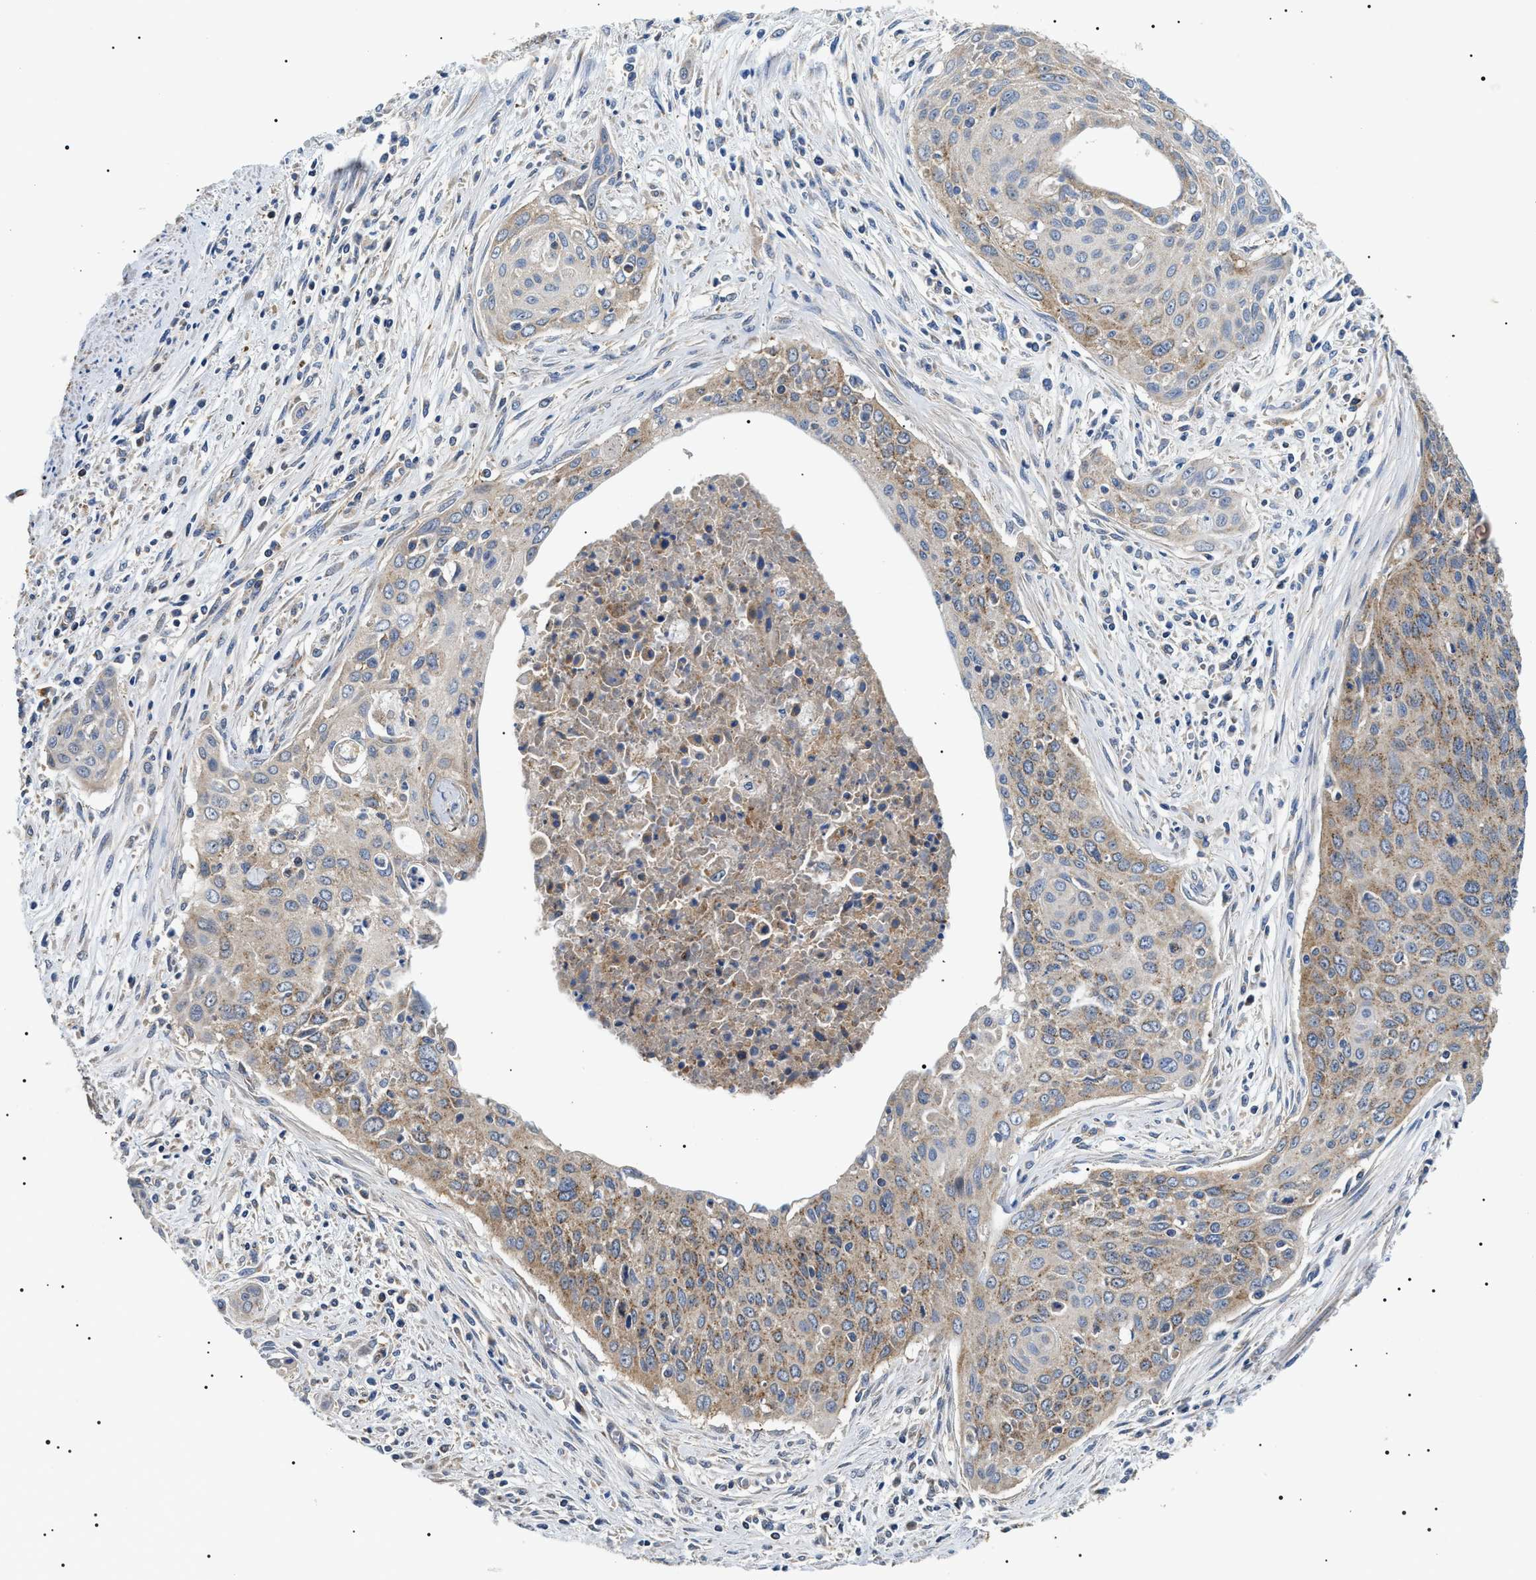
{"staining": {"intensity": "moderate", "quantity": ">75%", "location": "cytoplasmic/membranous"}, "tissue": "cervical cancer", "cell_type": "Tumor cells", "image_type": "cancer", "snomed": [{"axis": "morphology", "description": "Squamous cell carcinoma, NOS"}, {"axis": "topography", "description": "Cervix"}], "caption": "A brown stain labels moderate cytoplasmic/membranous expression of a protein in cervical cancer tumor cells.", "gene": "OXSM", "patient": {"sex": "female", "age": 55}}